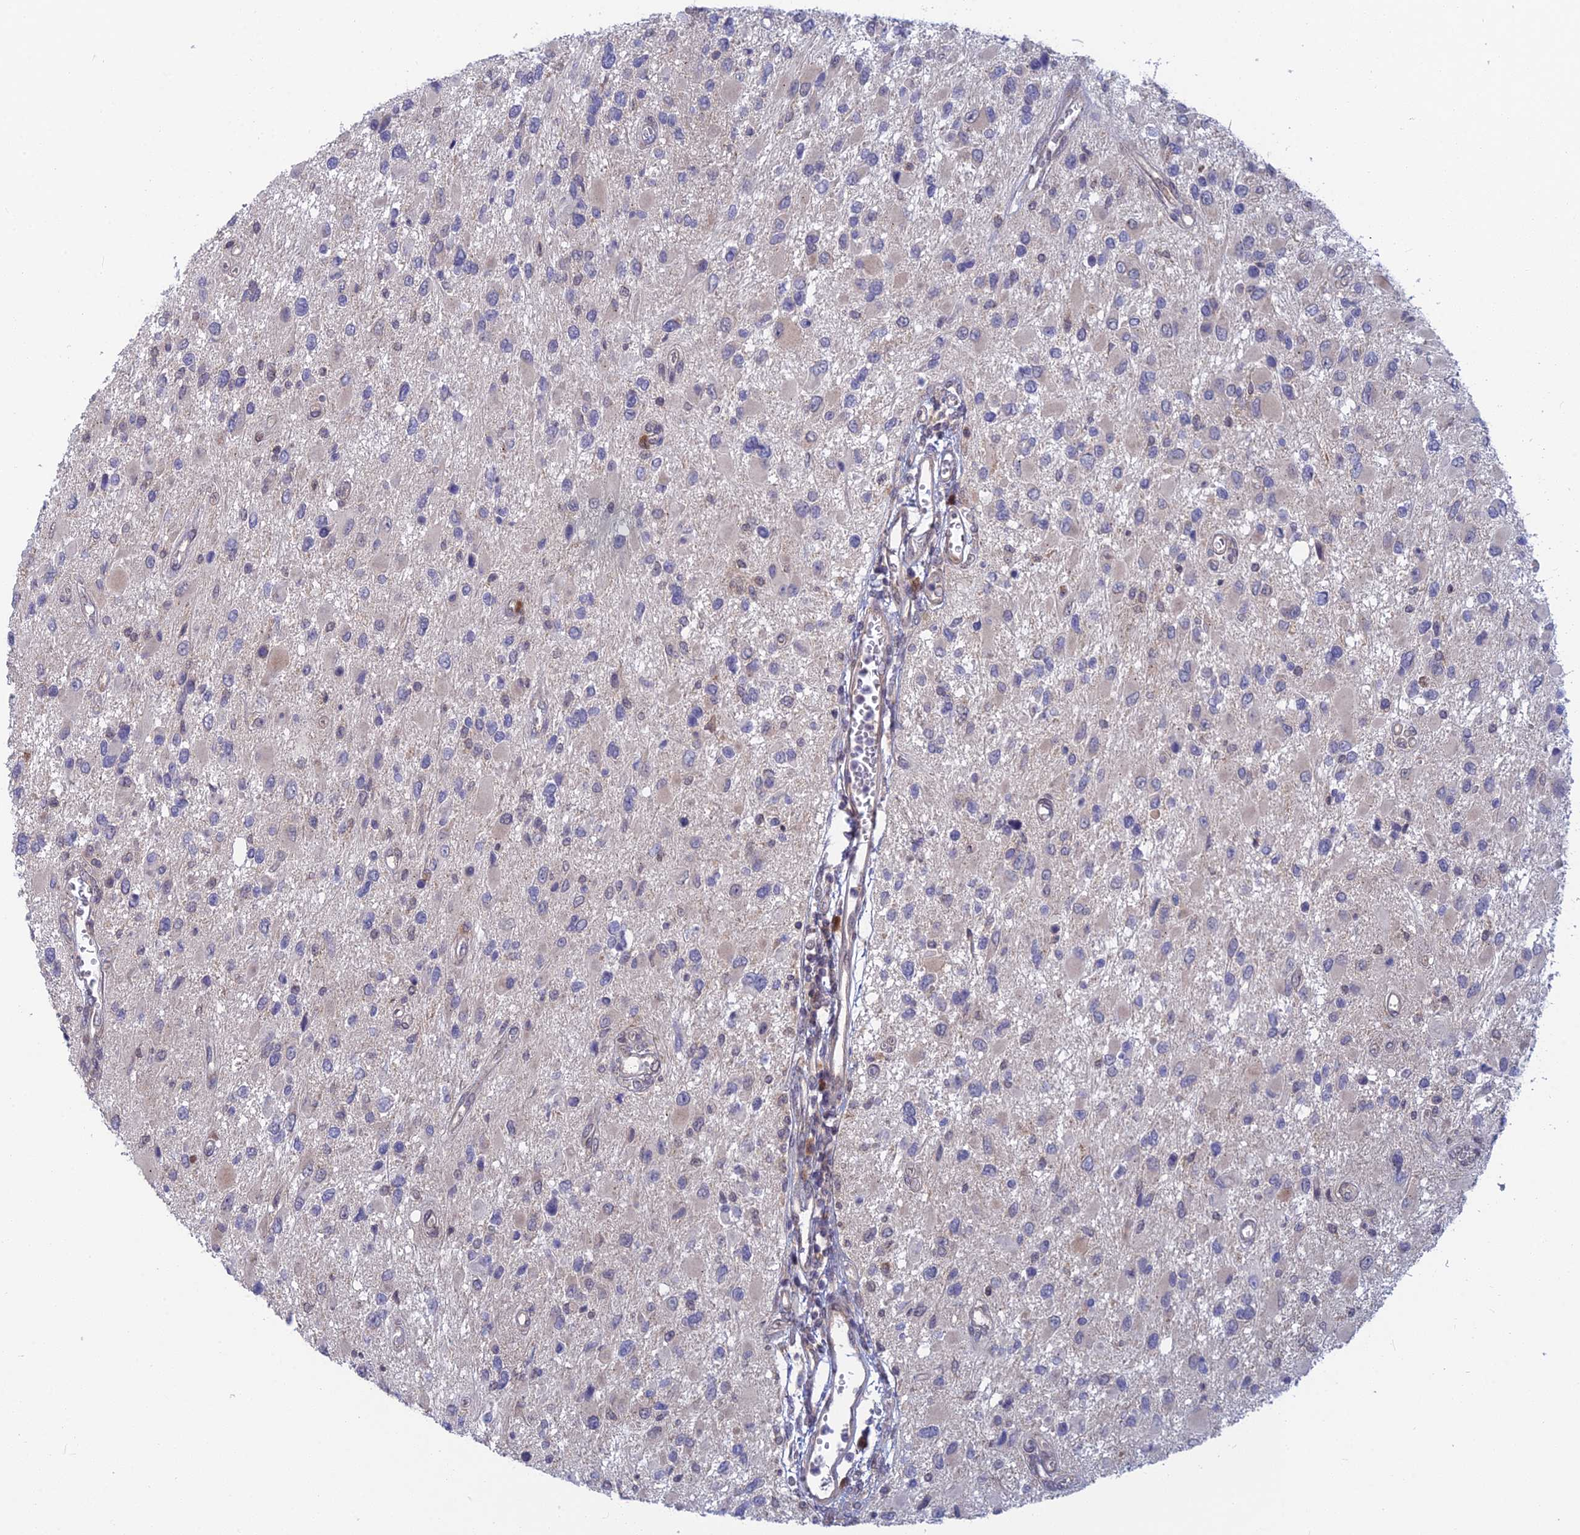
{"staining": {"intensity": "negative", "quantity": "none", "location": "none"}, "tissue": "glioma", "cell_type": "Tumor cells", "image_type": "cancer", "snomed": [{"axis": "morphology", "description": "Glioma, malignant, High grade"}, {"axis": "topography", "description": "Brain"}], "caption": "Tumor cells show no significant positivity in glioma.", "gene": "SRA1", "patient": {"sex": "male", "age": 53}}